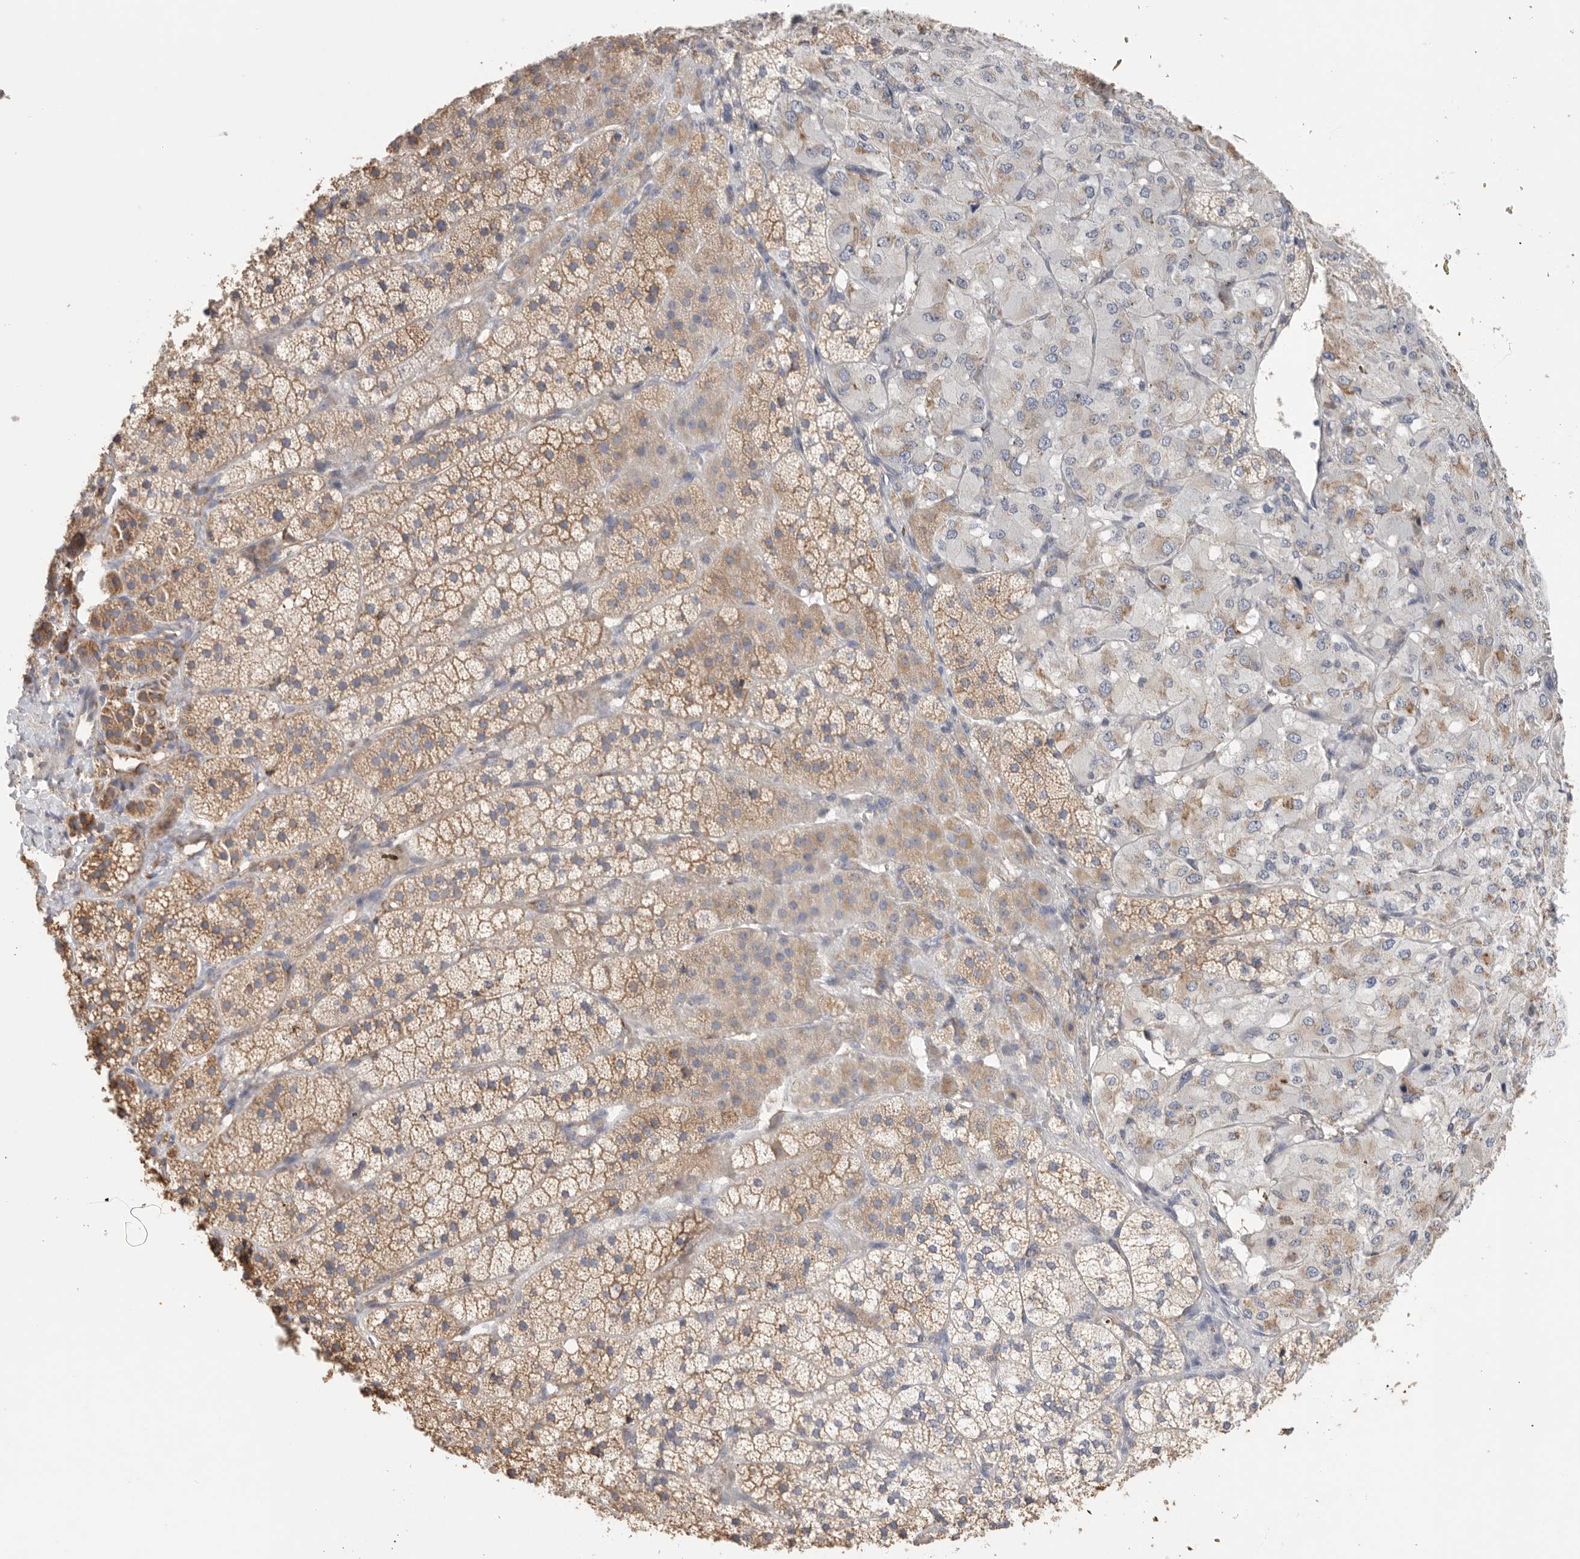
{"staining": {"intensity": "moderate", "quantity": "25%-75%", "location": "cytoplasmic/membranous"}, "tissue": "adrenal gland", "cell_type": "Glandular cells", "image_type": "normal", "snomed": [{"axis": "morphology", "description": "Normal tissue, NOS"}, {"axis": "topography", "description": "Adrenal gland"}], "caption": "Human adrenal gland stained with a protein marker exhibits moderate staining in glandular cells.", "gene": "BLOC1S5", "patient": {"sex": "female", "age": 44}}